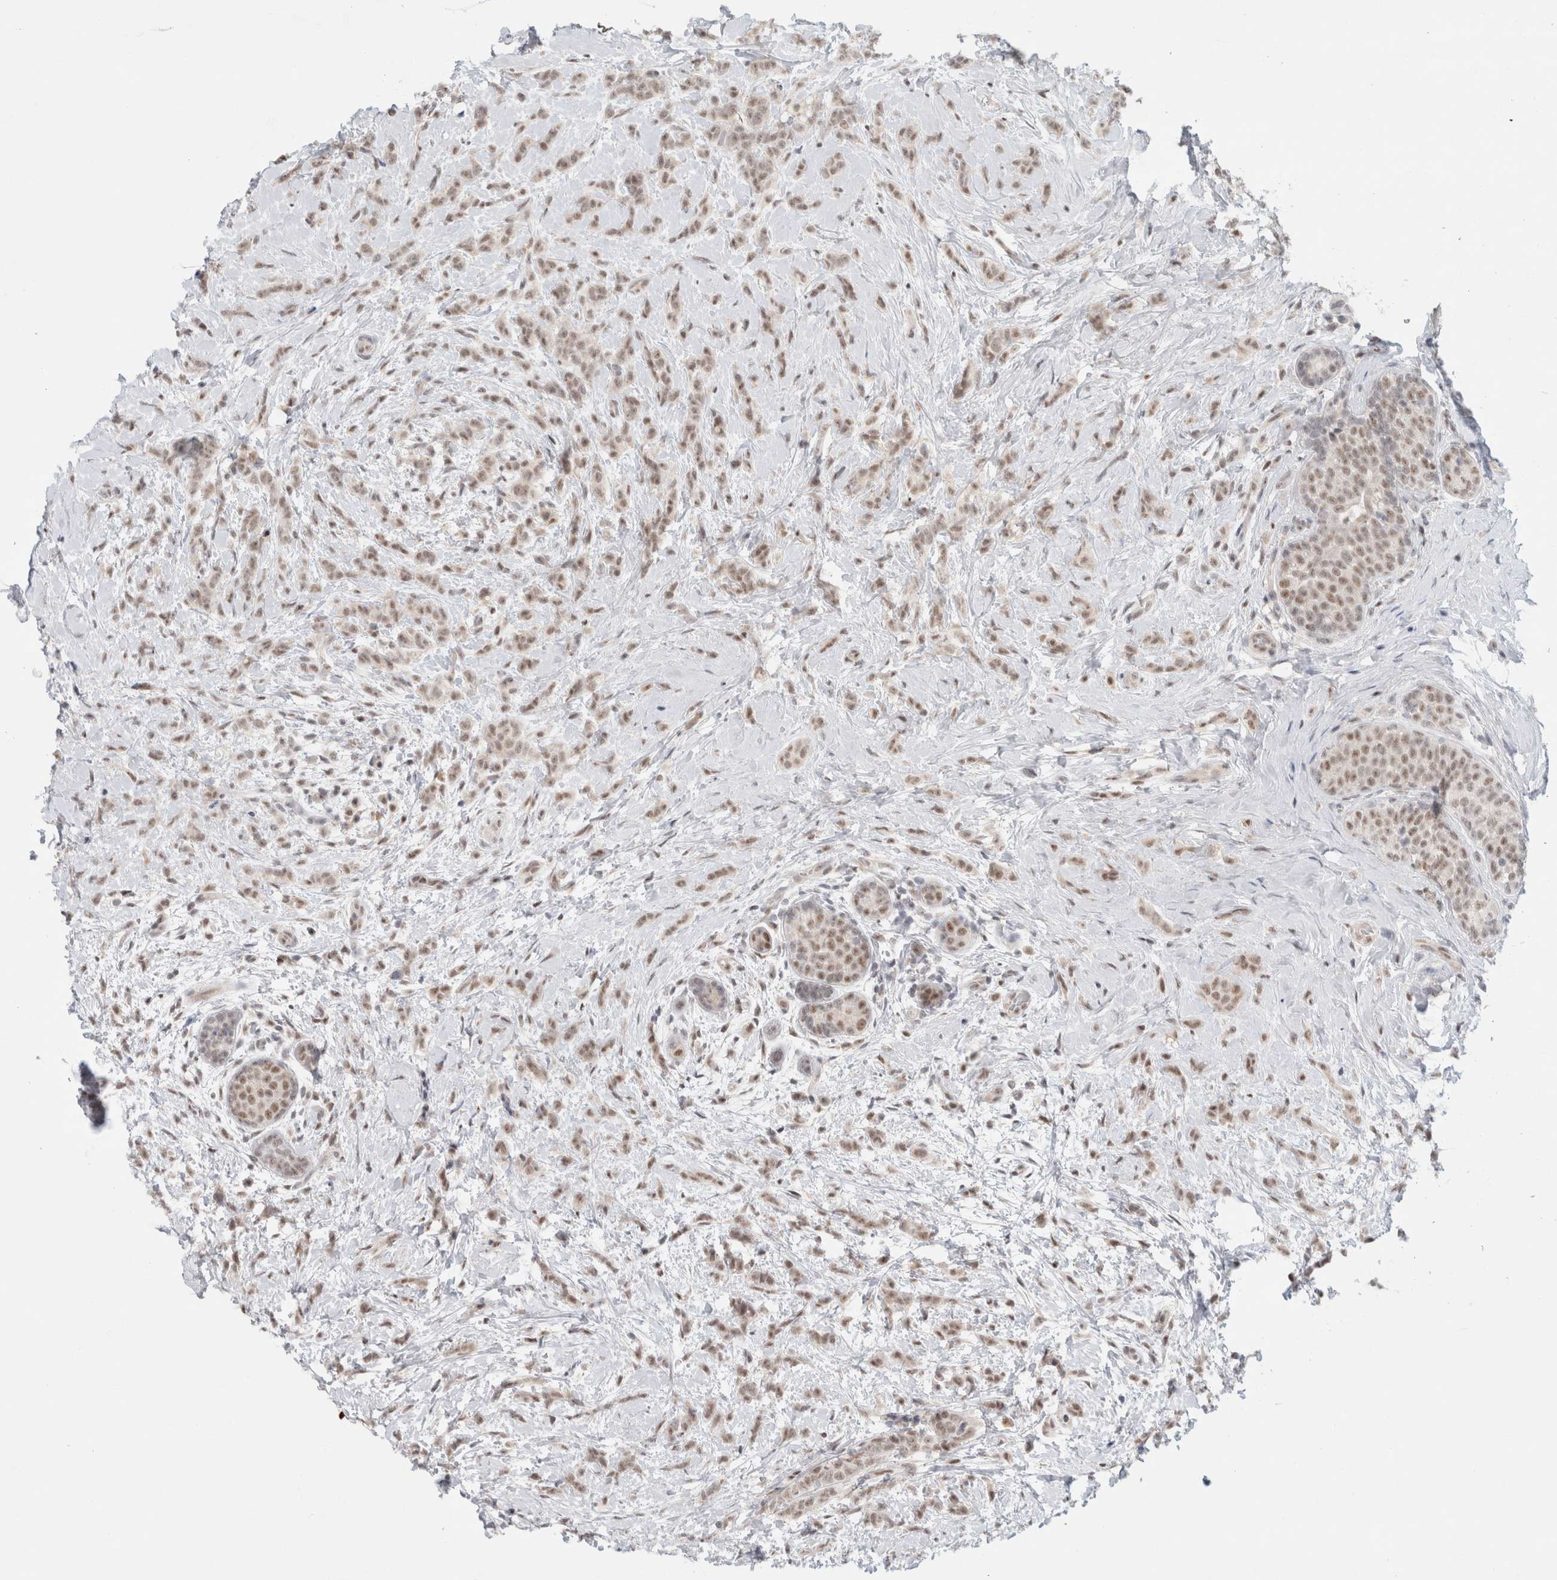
{"staining": {"intensity": "moderate", "quantity": ">75%", "location": "nuclear"}, "tissue": "breast cancer", "cell_type": "Tumor cells", "image_type": "cancer", "snomed": [{"axis": "morphology", "description": "Lobular carcinoma, in situ"}, {"axis": "morphology", "description": "Lobular carcinoma"}, {"axis": "topography", "description": "Breast"}], "caption": "Immunohistochemistry staining of breast cancer, which displays medium levels of moderate nuclear staining in approximately >75% of tumor cells indicating moderate nuclear protein positivity. The staining was performed using DAB (3,3'-diaminobenzidine) (brown) for protein detection and nuclei were counterstained in hematoxylin (blue).", "gene": "TRMT12", "patient": {"sex": "female", "age": 41}}